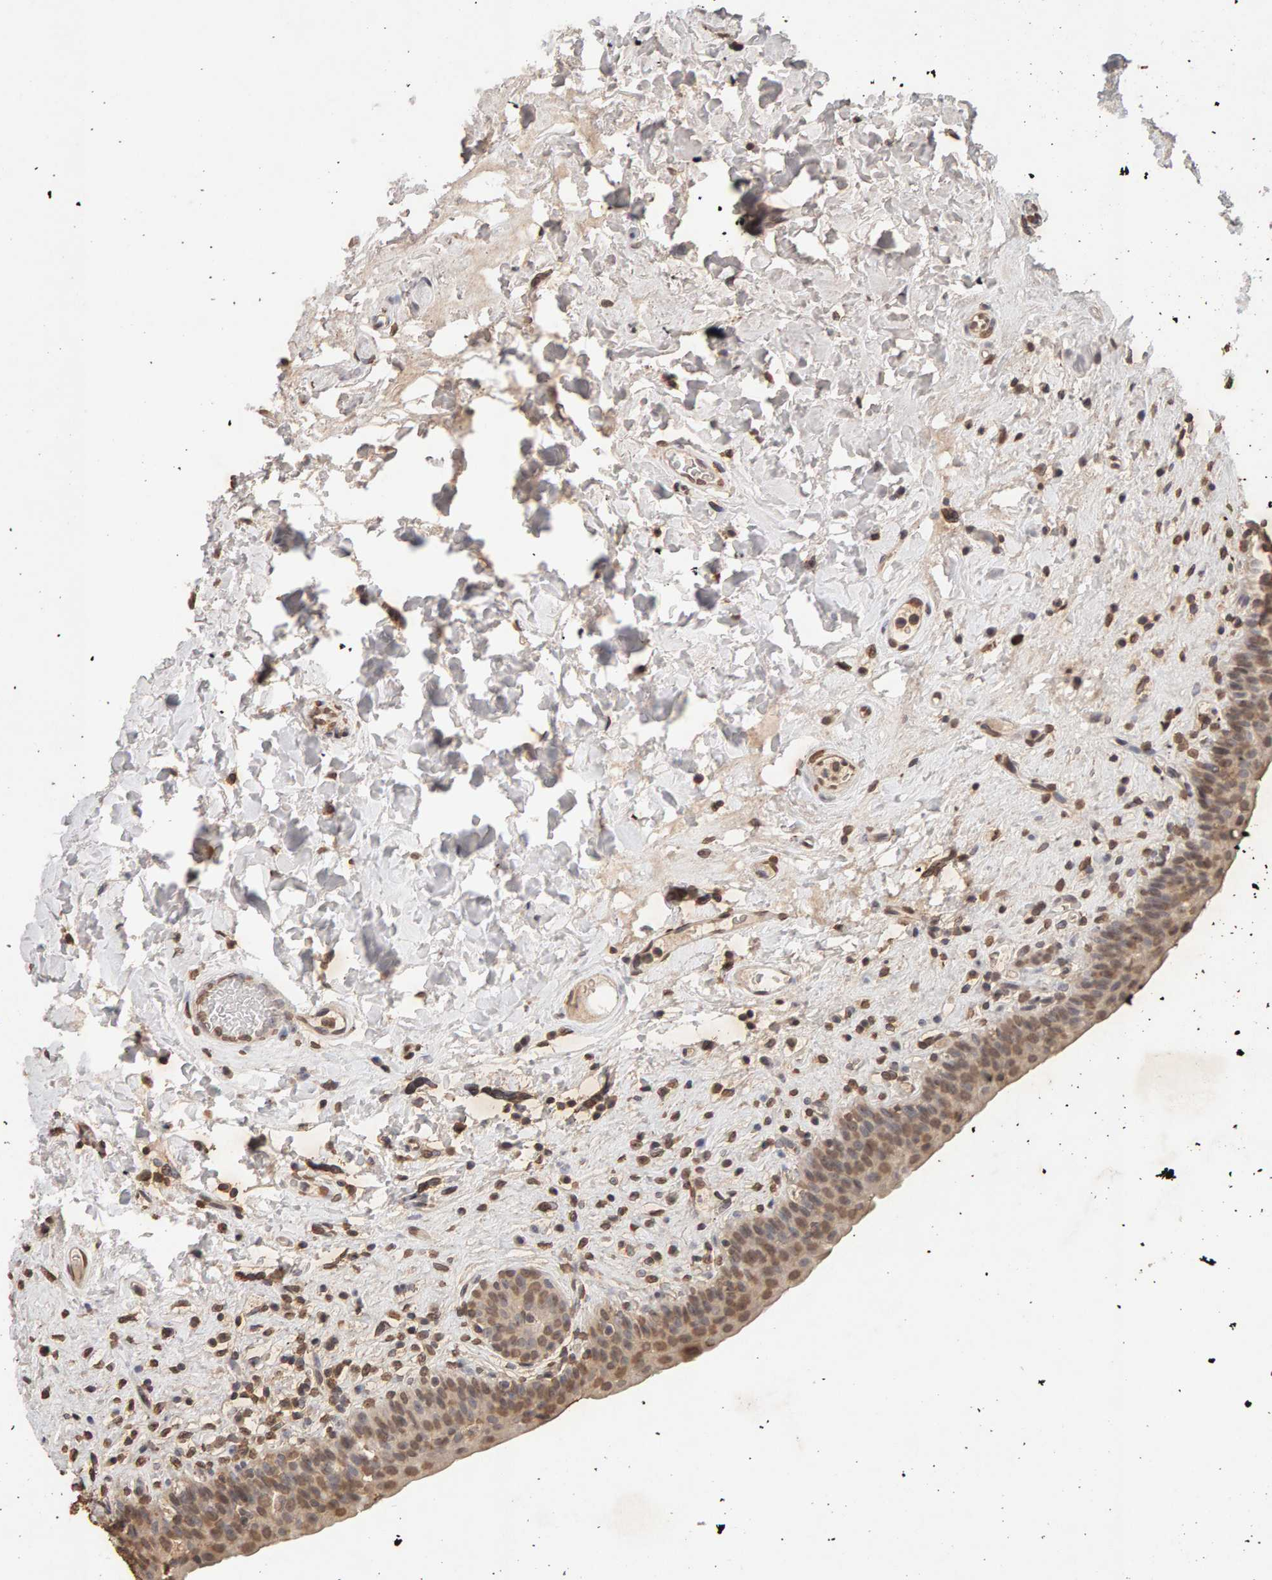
{"staining": {"intensity": "moderate", "quantity": ">75%", "location": "nuclear"}, "tissue": "urinary bladder", "cell_type": "Urothelial cells", "image_type": "normal", "snomed": [{"axis": "morphology", "description": "Normal tissue, NOS"}, {"axis": "topography", "description": "Urinary bladder"}], "caption": "About >75% of urothelial cells in unremarkable urinary bladder display moderate nuclear protein positivity as visualized by brown immunohistochemical staining.", "gene": "DNAJB5", "patient": {"sex": "male", "age": 83}}